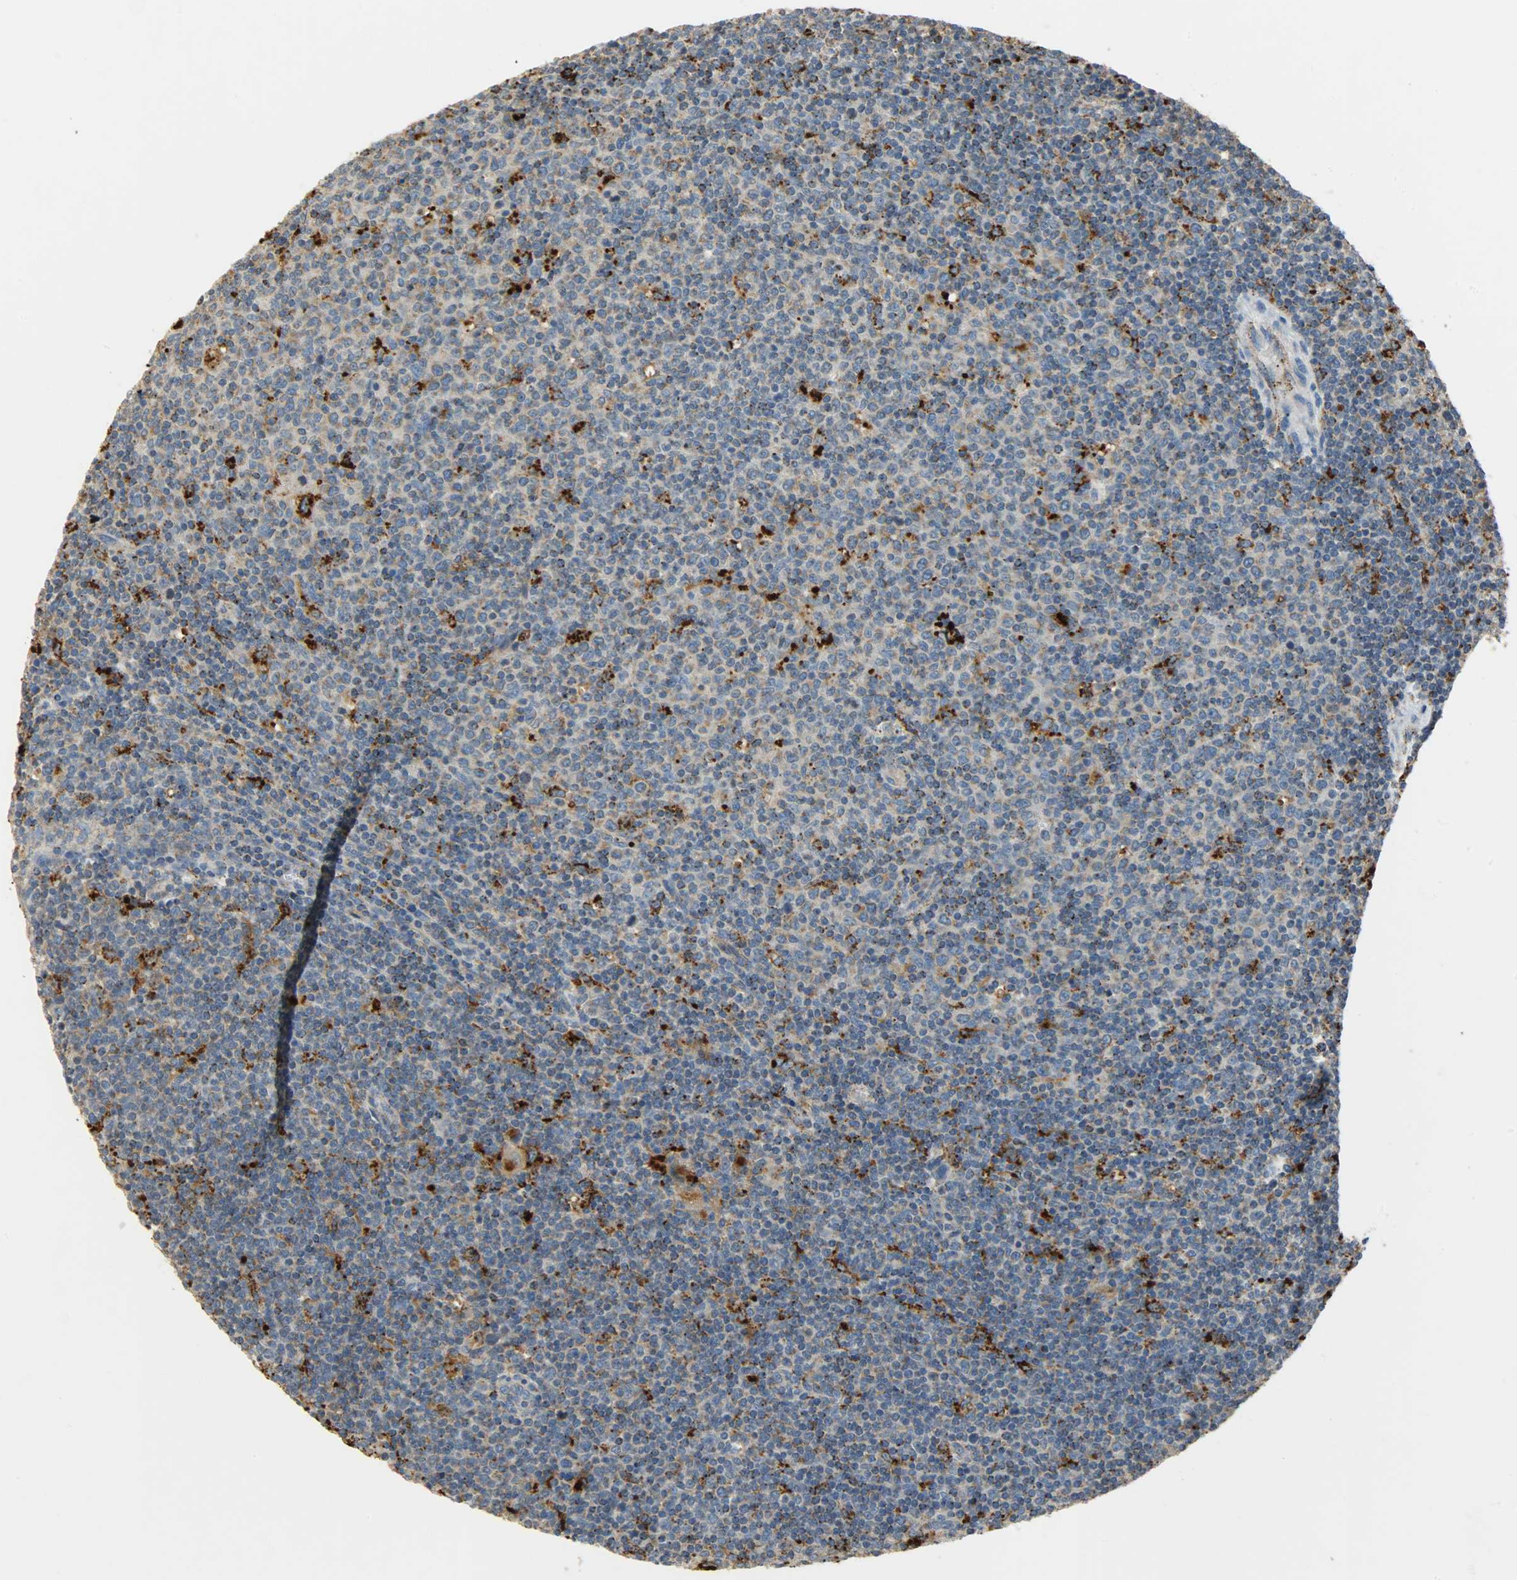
{"staining": {"intensity": "moderate", "quantity": ">75%", "location": "cytoplasmic/membranous"}, "tissue": "lymphoma", "cell_type": "Tumor cells", "image_type": "cancer", "snomed": [{"axis": "morphology", "description": "Malignant lymphoma, non-Hodgkin's type, Low grade"}, {"axis": "topography", "description": "Lymph node"}], "caption": "This image exhibits immunohistochemistry staining of human lymphoma, with medium moderate cytoplasmic/membranous expression in about >75% of tumor cells.", "gene": "ASAH1", "patient": {"sex": "male", "age": 70}}